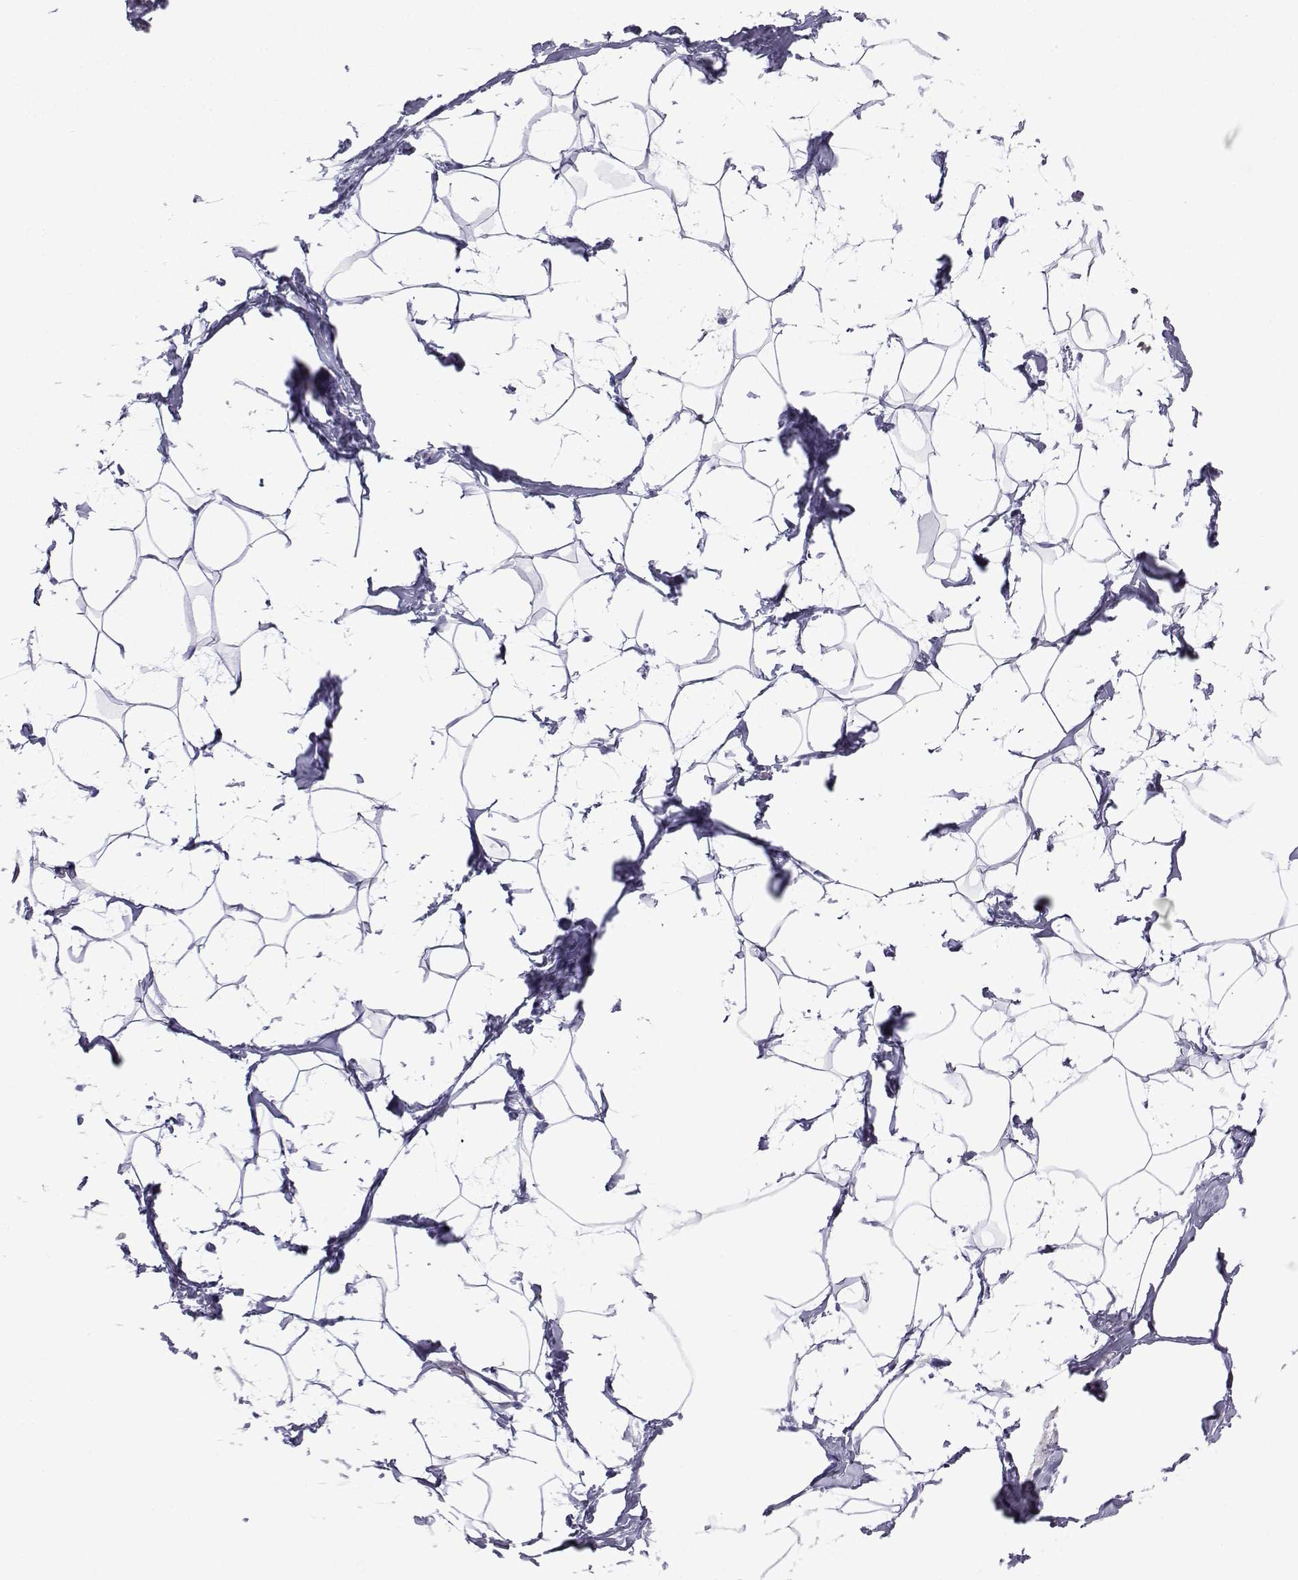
{"staining": {"intensity": "negative", "quantity": "none", "location": "none"}, "tissue": "breast", "cell_type": "Adipocytes", "image_type": "normal", "snomed": [{"axis": "morphology", "description": "Normal tissue, NOS"}, {"axis": "topography", "description": "Breast"}], "caption": "Immunohistochemistry of normal human breast shows no expression in adipocytes. (DAB (3,3'-diaminobenzidine) immunohistochemistry with hematoxylin counter stain).", "gene": "KCNF1", "patient": {"sex": "female", "age": 32}}